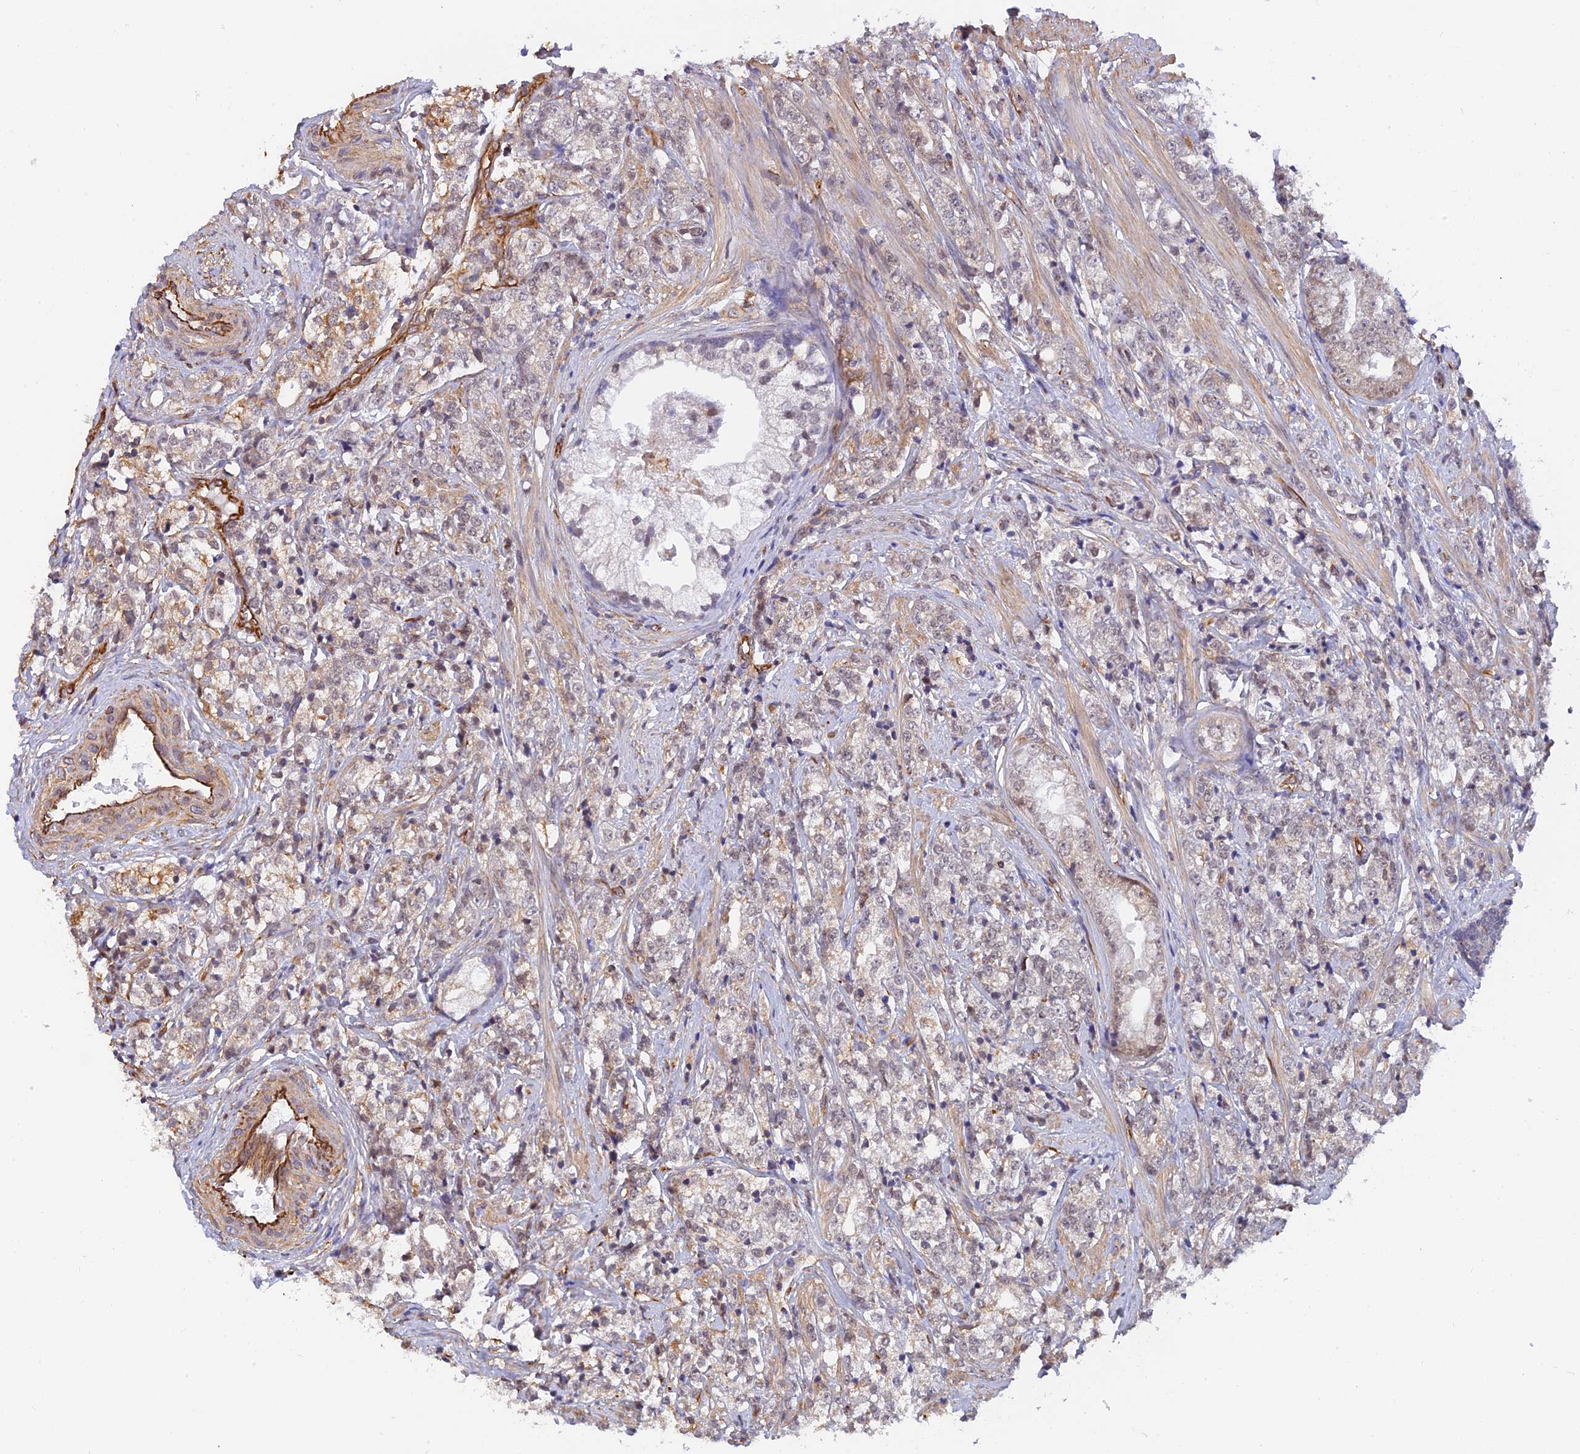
{"staining": {"intensity": "weak", "quantity": "25%-75%", "location": "cytoplasmic/membranous,nuclear"}, "tissue": "prostate cancer", "cell_type": "Tumor cells", "image_type": "cancer", "snomed": [{"axis": "morphology", "description": "Adenocarcinoma, High grade"}, {"axis": "topography", "description": "Prostate"}], "caption": "Prostate adenocarcinoma (high-grade) stained with immunohistochemistry (IHC) reveals weak cytoplasmic/membranous and nuclear staining in approximately 25%-75% of tumor cells. (Brightfield microscopy of DAB IHC at high magnification).", "gene": "PAGR1", "patient": {"sex": "male", "age": 69}}